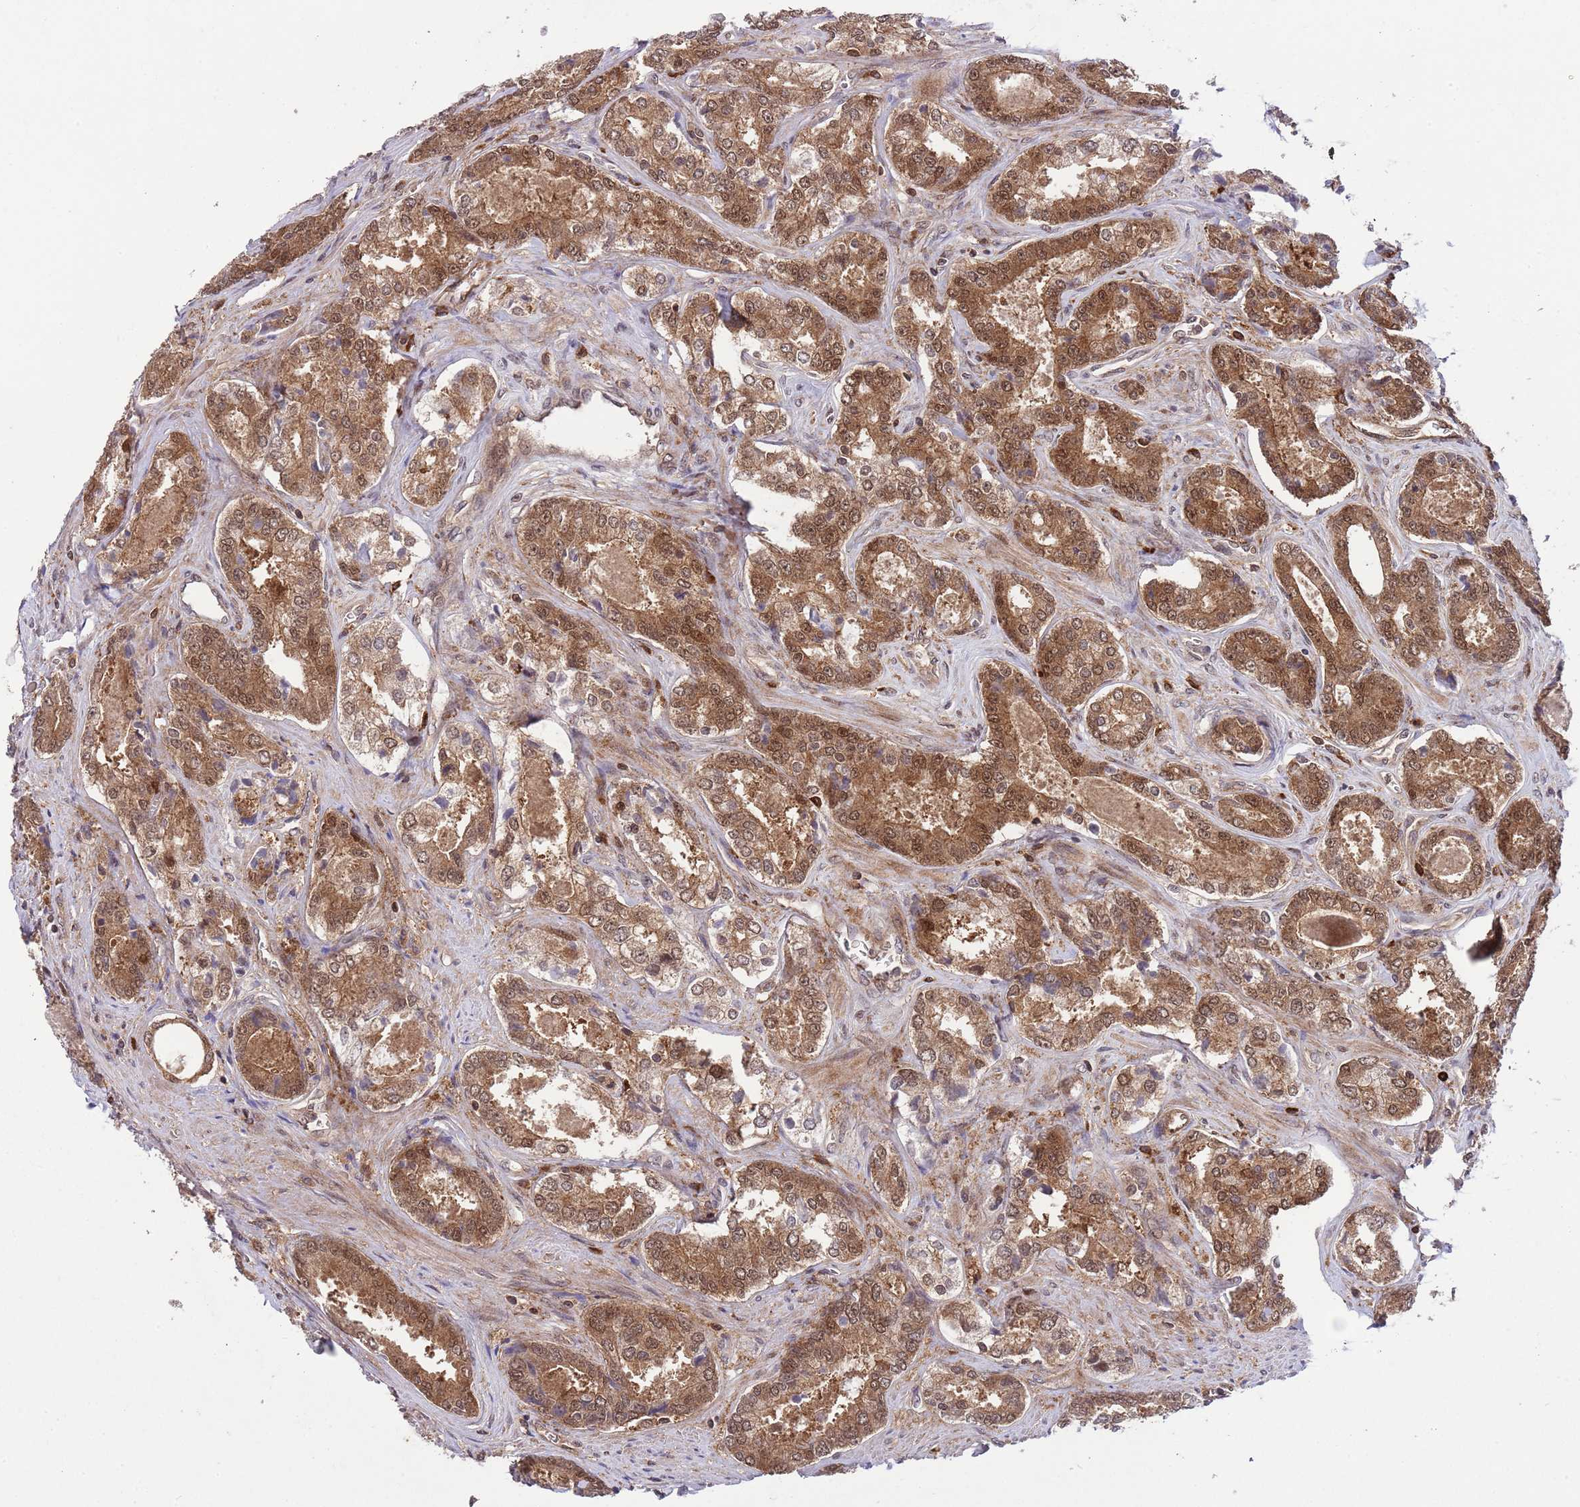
{"staining": {"intensity": "moderate", "quantity": ">75%", "location": "cytoplasmic/membranous,nuclear"}, "tissue": "prostate cancer", "cell_type": "Tumor cells", "image_type": "cancer", "snomed": [{"axis": "morphology", "description": "Adenocarcinoma, Low grade"}, {"axis": "topography", "description": "Prostate"}], "caption": "IHC of human low-grade adenocarcinoma (prostate) shows medium levels of moderate cytoplasmic/membranous and nuclear staining in approximately >75% of tumor cells.", "gene": "HDHD2", "patient": {"sex": "male", "age": 68}}